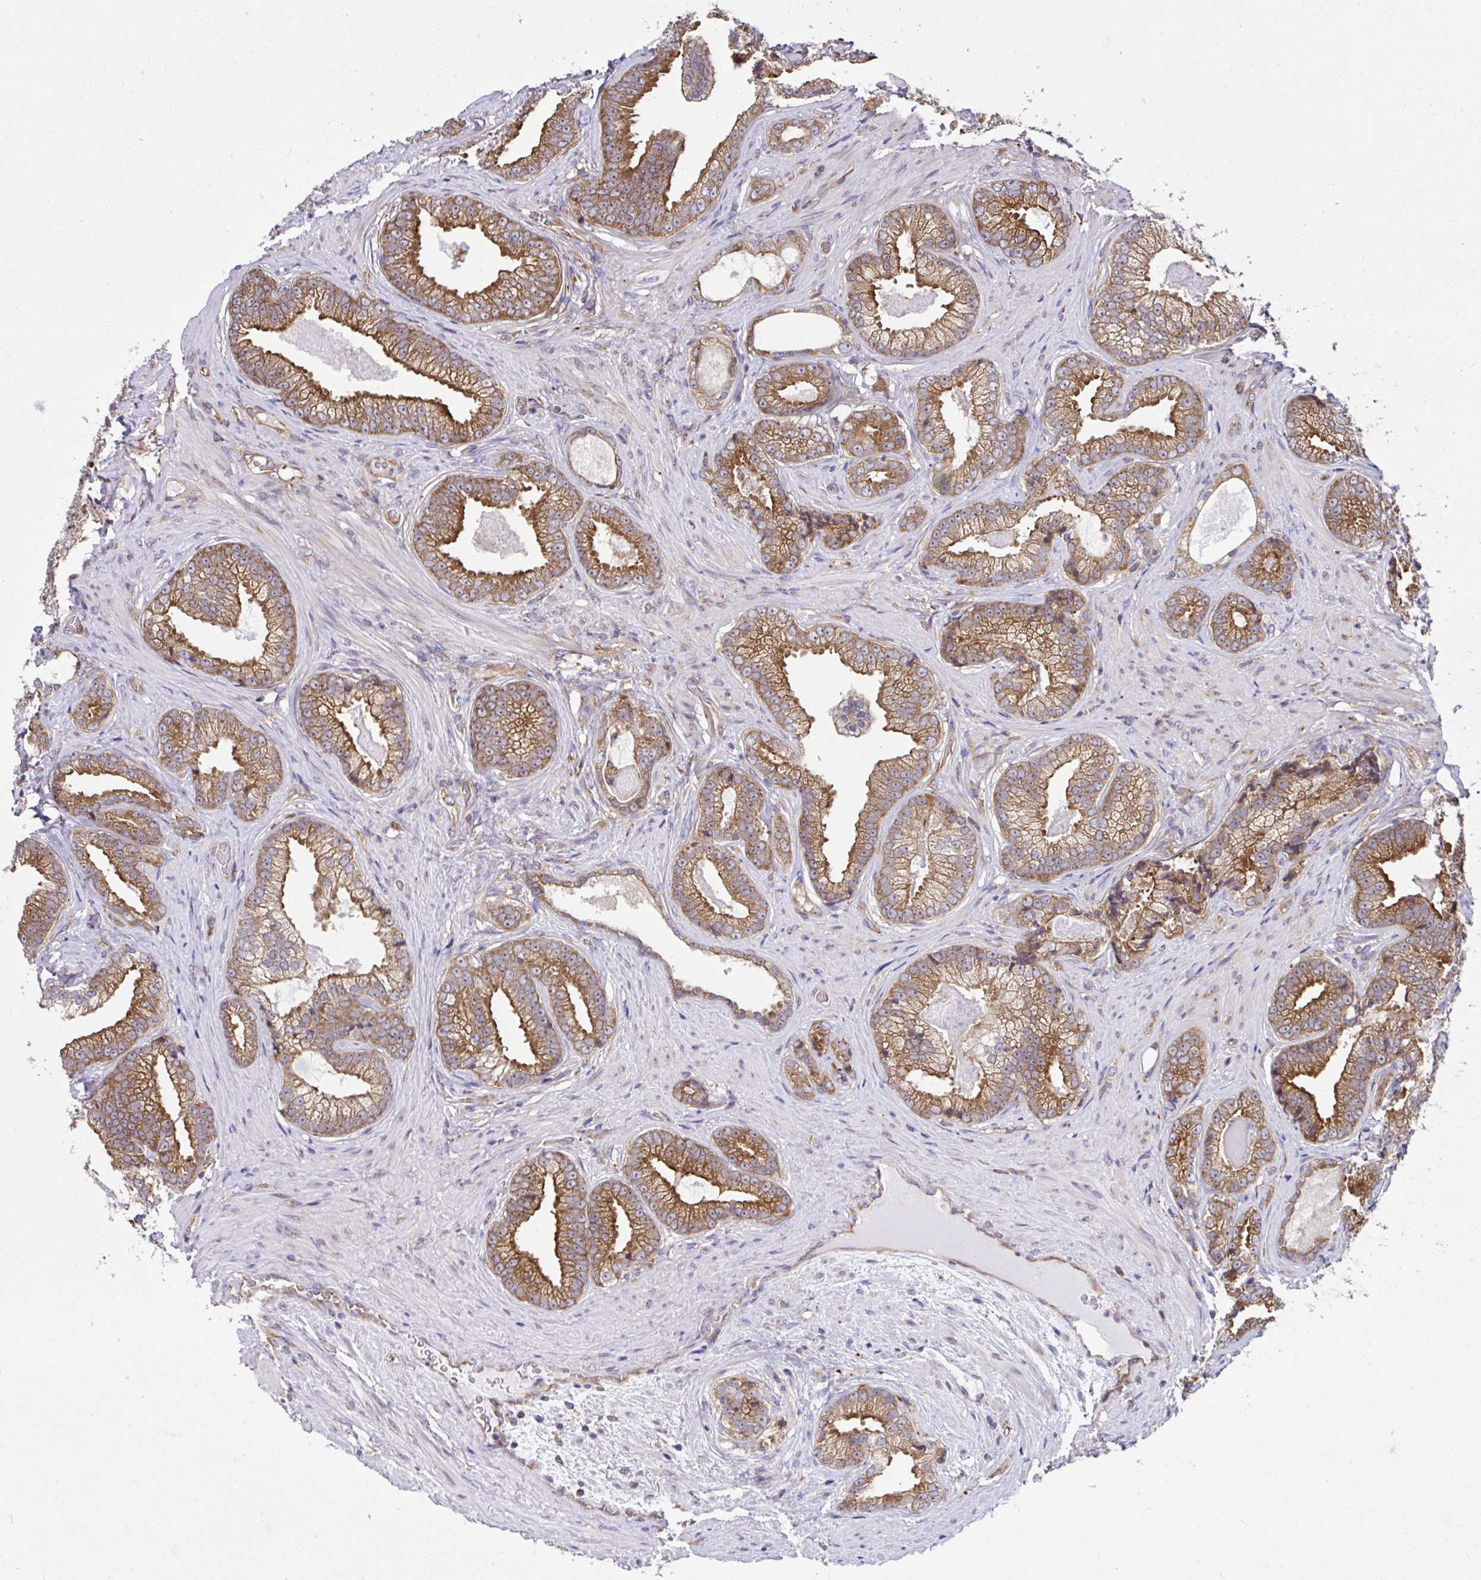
{"staining": {"intensity": "strong", "quantity": ">75%", "location": "cytoplasmic/membranous"}, "tissue": "prostate cancer", "cell_type": "Tumor cells", "image_type": "cancer", "snomed": [{"axis": "morphology", "description": "Adenocarcinoma, Low grade"}, {"axis": "topography", "description": "Prostate"}], "caption": "About >75% of tumor cells in low-grade adenocarcinoma (prostate) show strong cytoplasmic/membranous protein positivity as visualized by brown immunohistochemical staining.", "gene": "RPS7", "patient": {"sex": "male", "age": 61}}